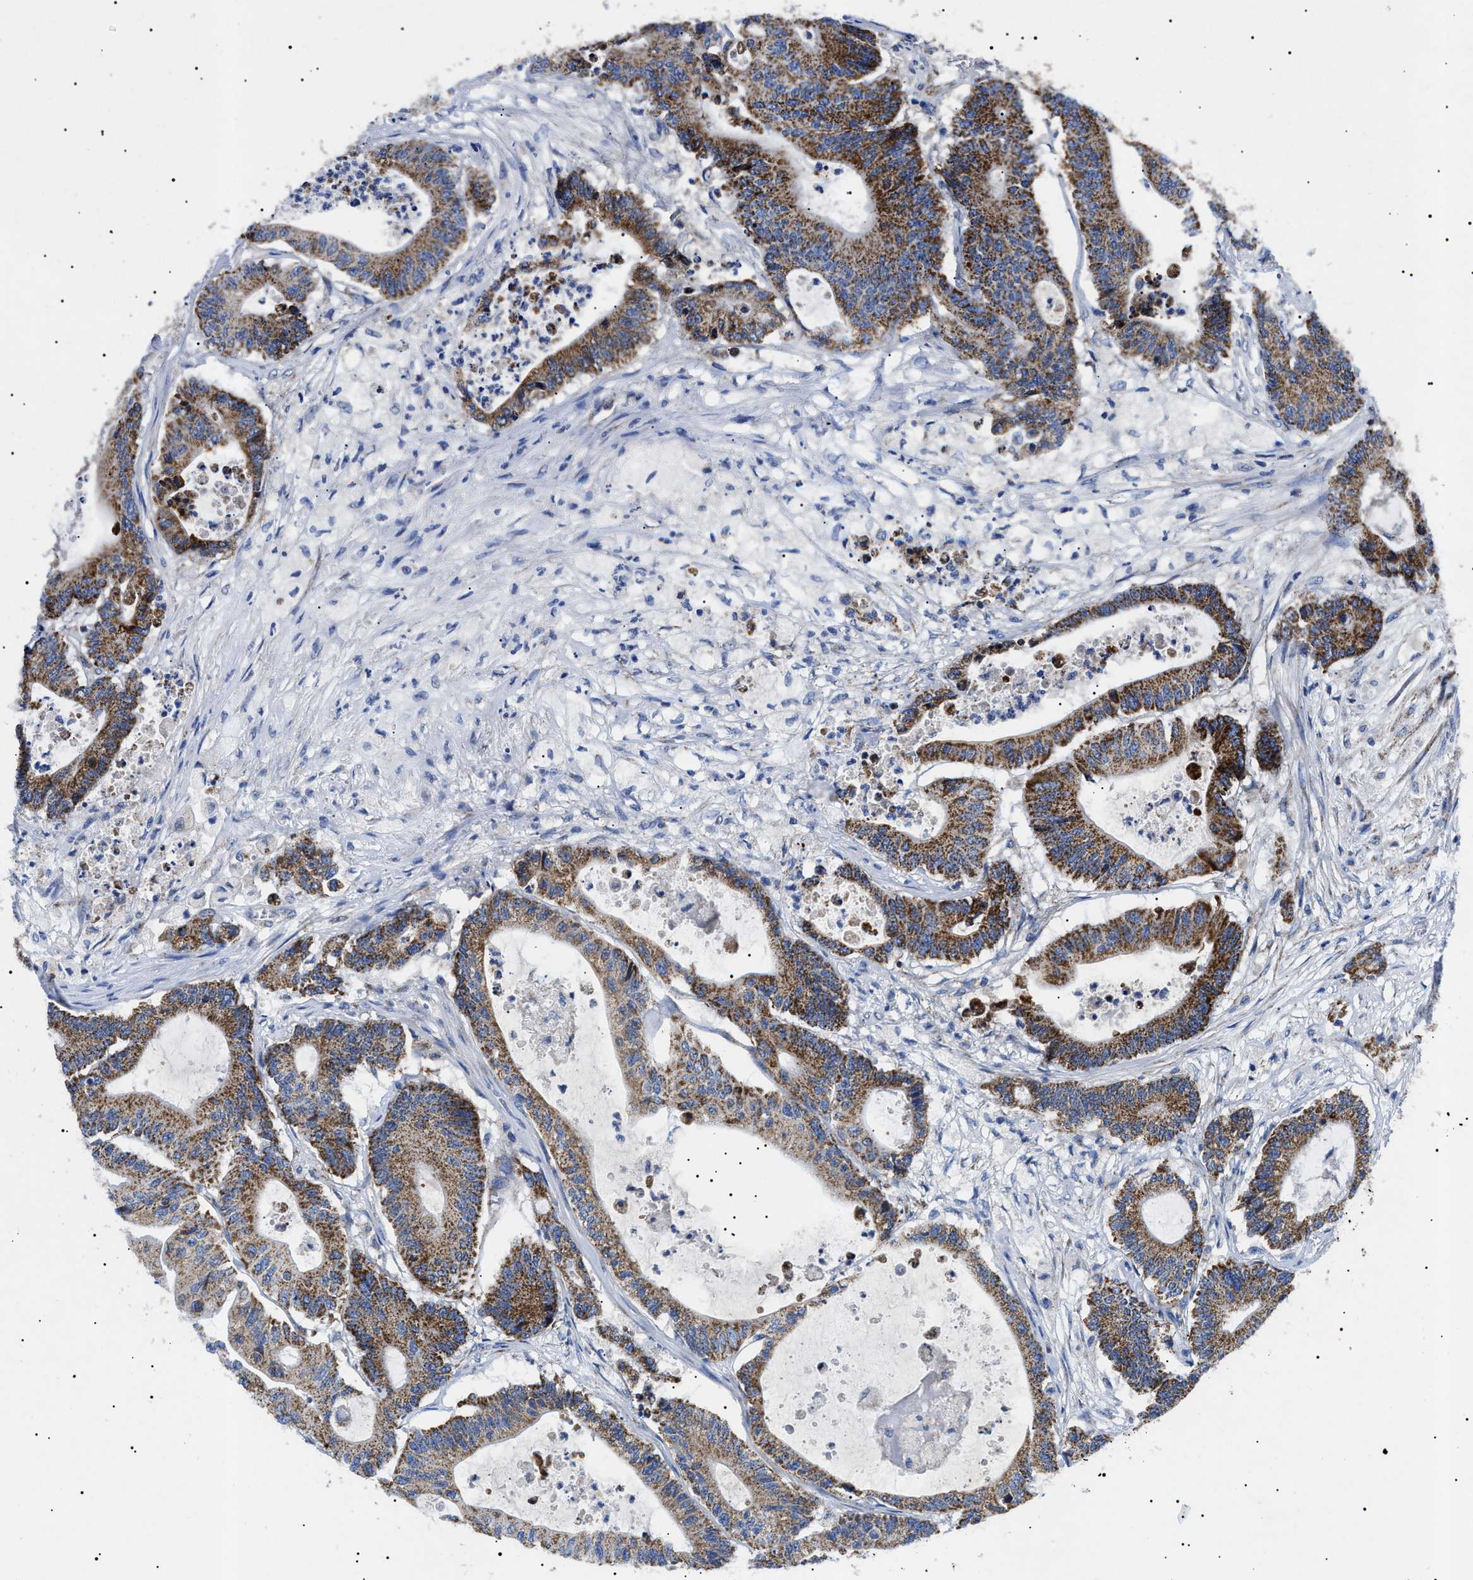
{"staining": {"intensity": "strong", "quantity": ">75%", "location": "cytoplasmic/membranous"}, "tissue": "colorectal cancer", "cell_type": "Tumor cells", "image_type": "cancer", "snomed": [{"axis": "morphology", "description": "Adenocarcinoma, NOS"}, {"axis": "topography", "description": "Colon"}], "caption": "IHC (DAB (3,3'-diaminobenzidine)) staining of adenocarcinoma (colorectal) exhibits strong cytoplasmic/membranous protein positivity in about >75% of tumor cells. (brown staining indicates protein expression, while blue staining denotes nuclei).", "gene": "CHRDL2", "patient": {"sex": "female", "age": 84}}